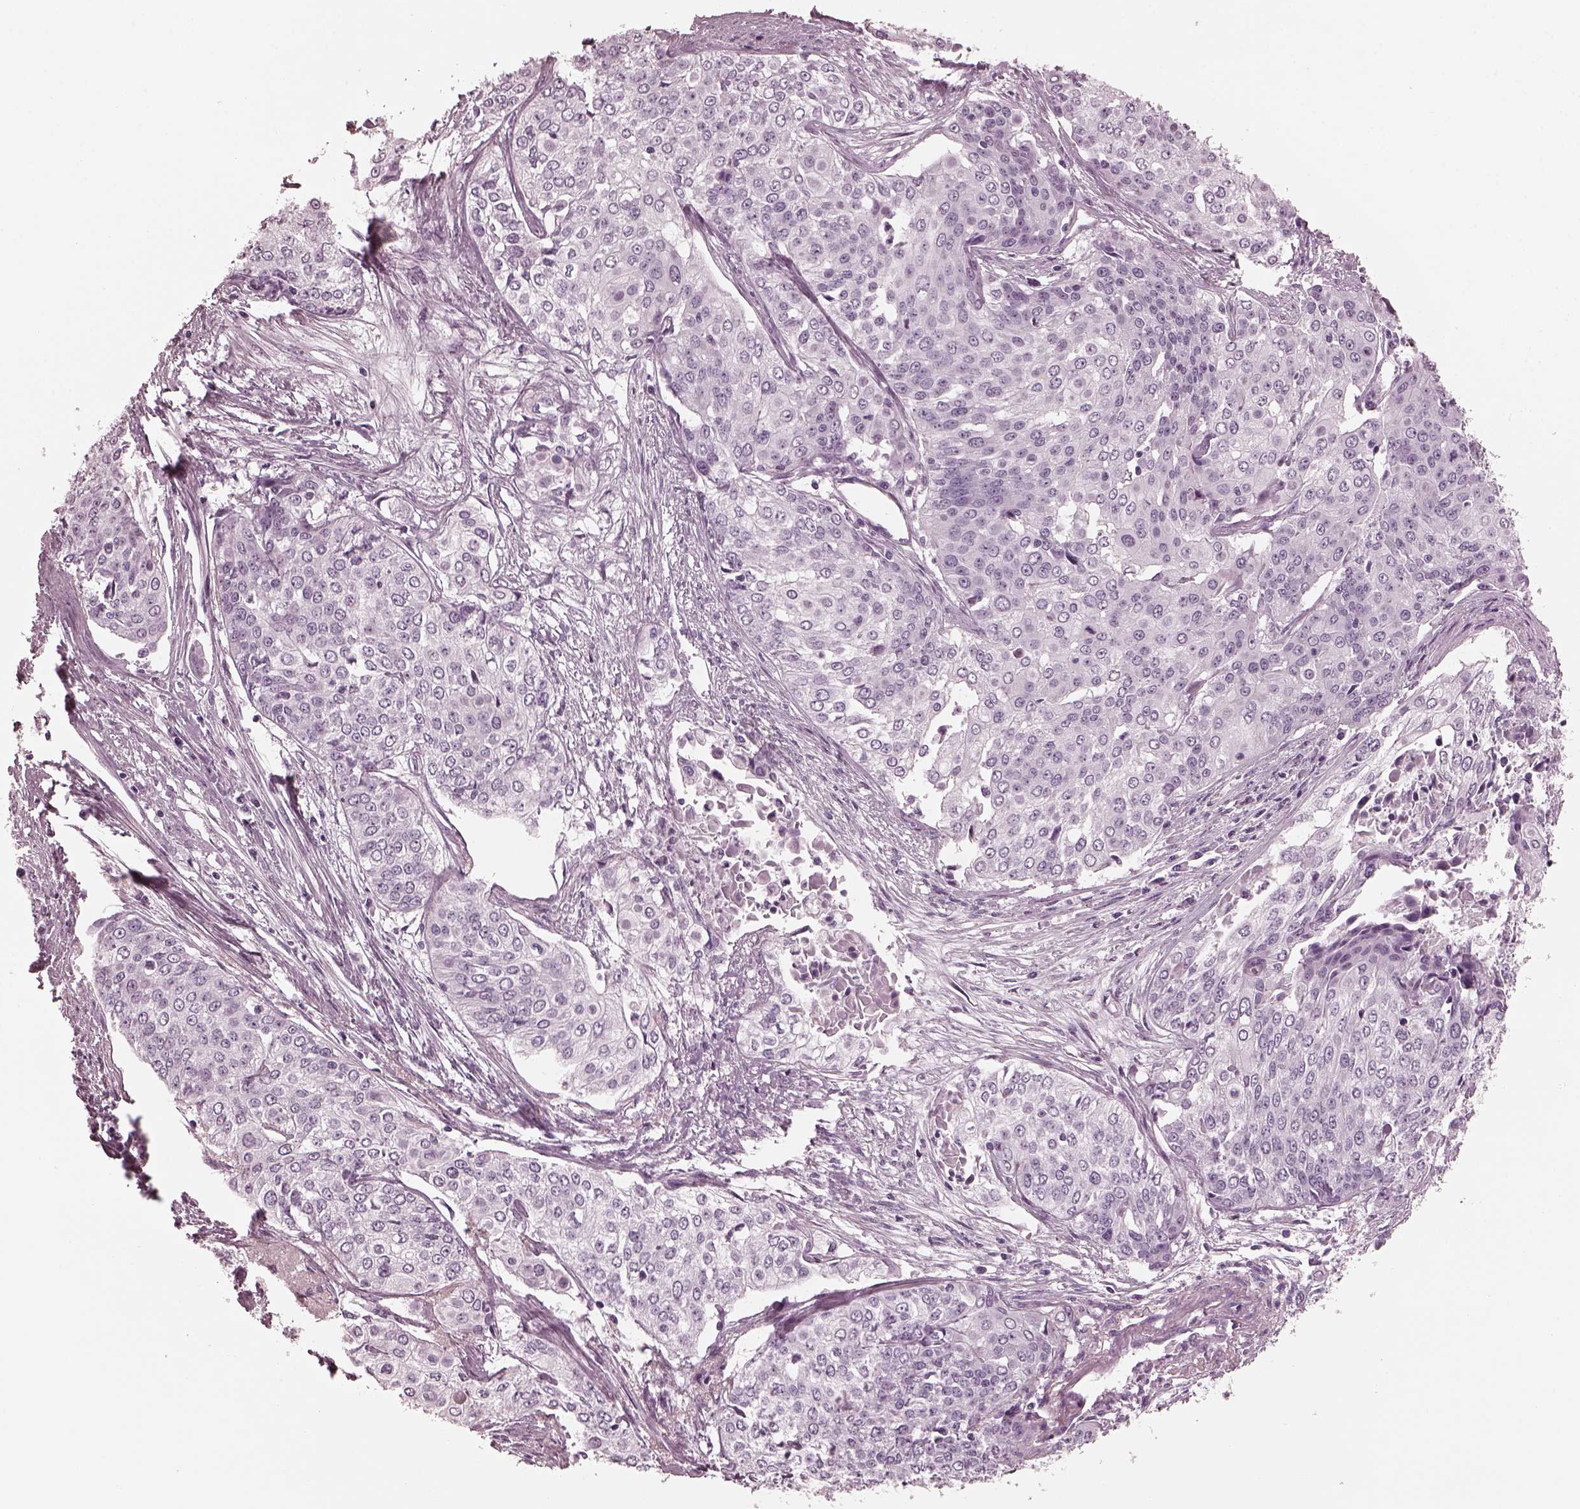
{"staining": {"intensity": "negative", "quantity": "none", "location": "none"}, "tissue": "cervical cancer", "cell_type": "Tumor cells", "image_type": "cancer", "snomed": [{"axis": "morphology", "description": "Squamous cell carcinoma, NOS"}, {"axis": "topography", "description": "Cervix"}], "caption": "A high-resolution photomicrograph shows immunohistochemistry (IHC) staining of cervical squamous cell carcinoma, which shows no significant expression in tumor cells. (DAB (3,3'-diaminobenzidine) IHC visualized using brightfield microscopy, high magnification).", "gene": "FABP9", "patient": {"sex": "female", "age": 39}}